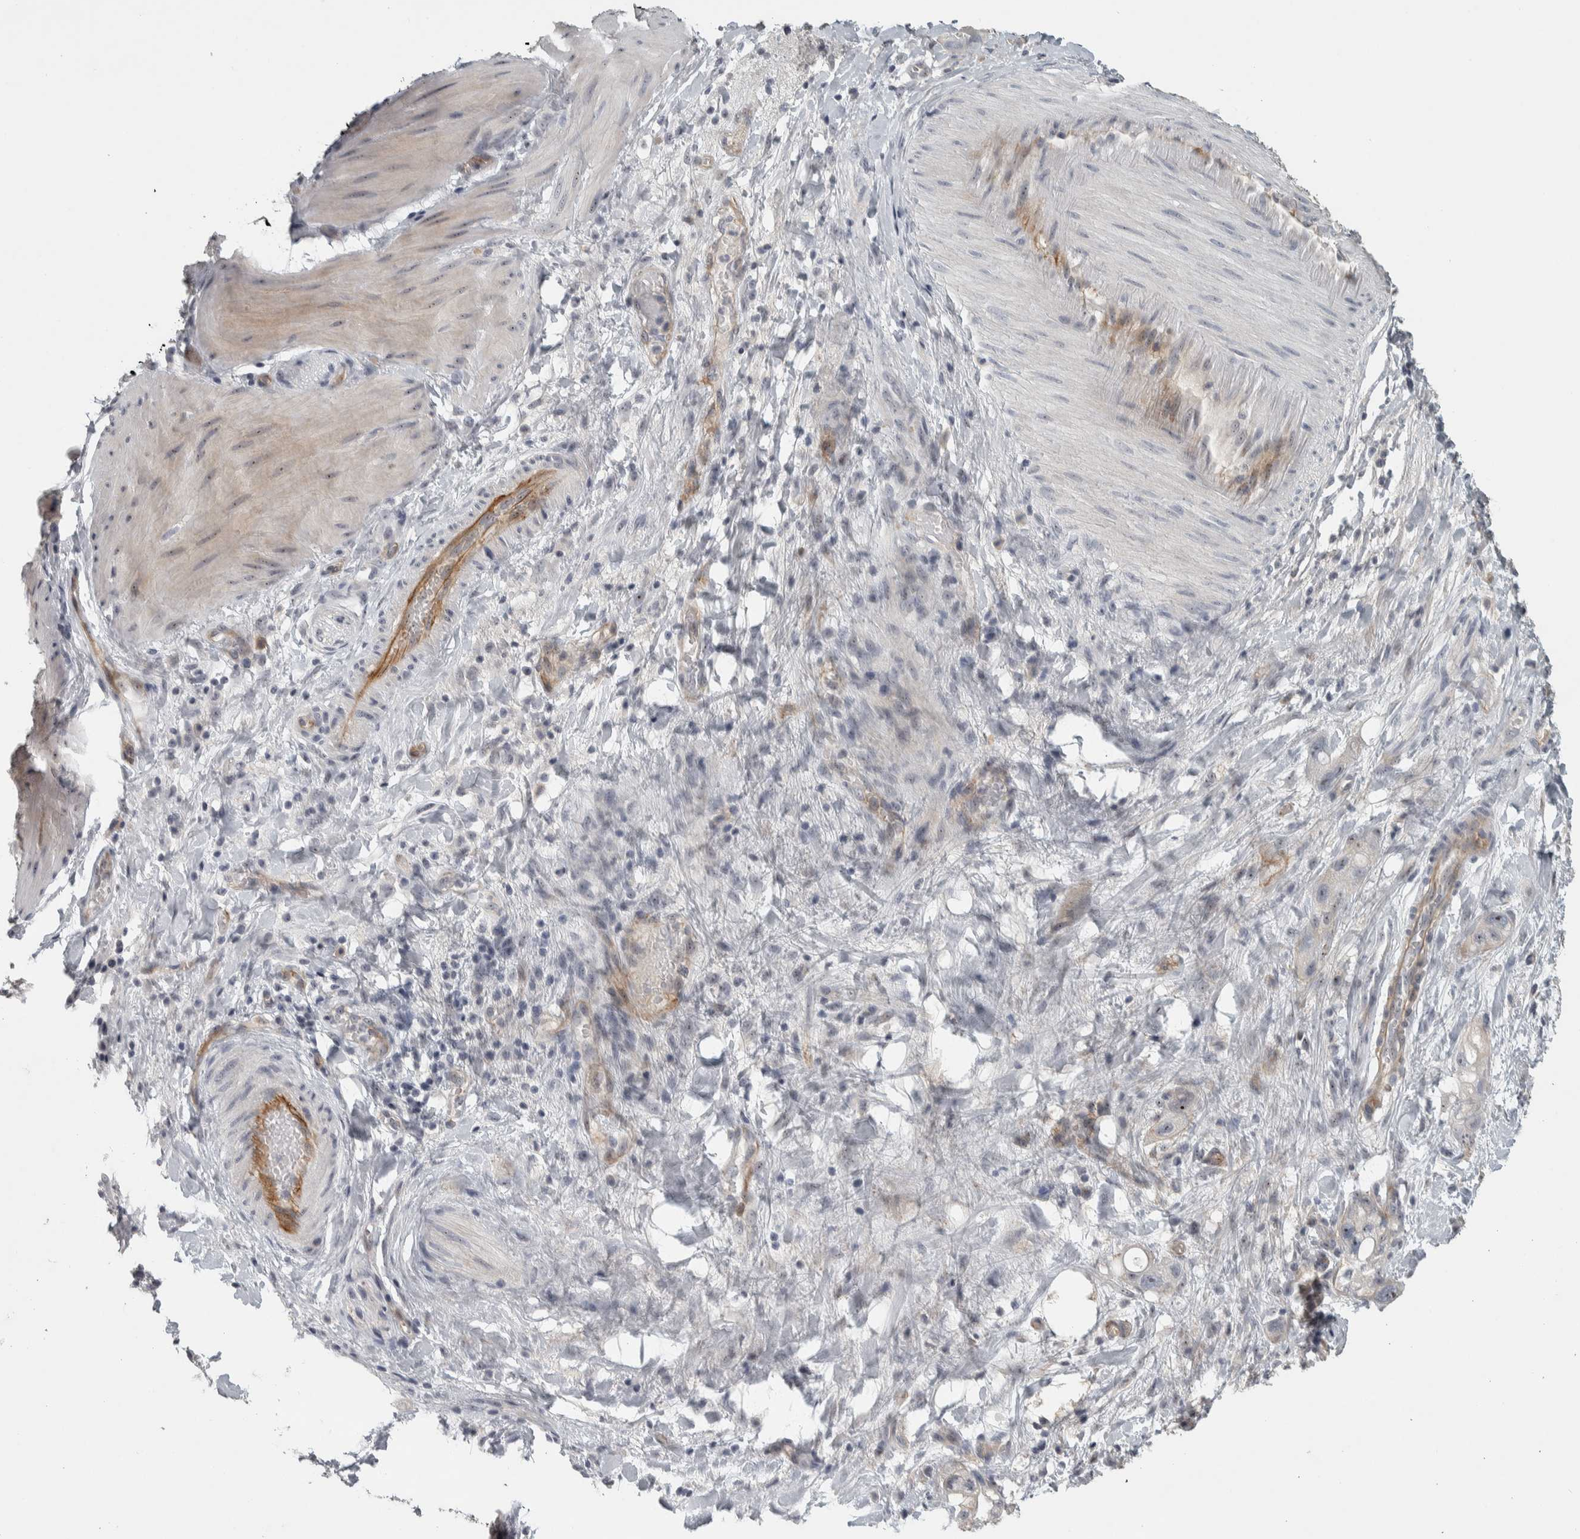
{"staining": {"intensity": "negative", "quantity": "none", "location": "none"}, "tissue": "stomach cancer", "cell_type": "Tumor cells", "image_type": "cancer", "snomed": [{"axis": "morphology", "description": "Adenocarcinoma, NOS"}, {"axis": "topography", "description": "Stomach"}, {"axis": "topography", "description": "Stomach, lower"}], "caption": "Tumor cells are negative for brown protein staining in stomach cancer. (Stains: DAB (3,3'-diaminobenzidine) IHC with hematoxylin counter stain, Microscopy: brightfield microscopy at high magnification).", "gene": "DCAF10", "patient": {"sex": "female", "age": 48}}